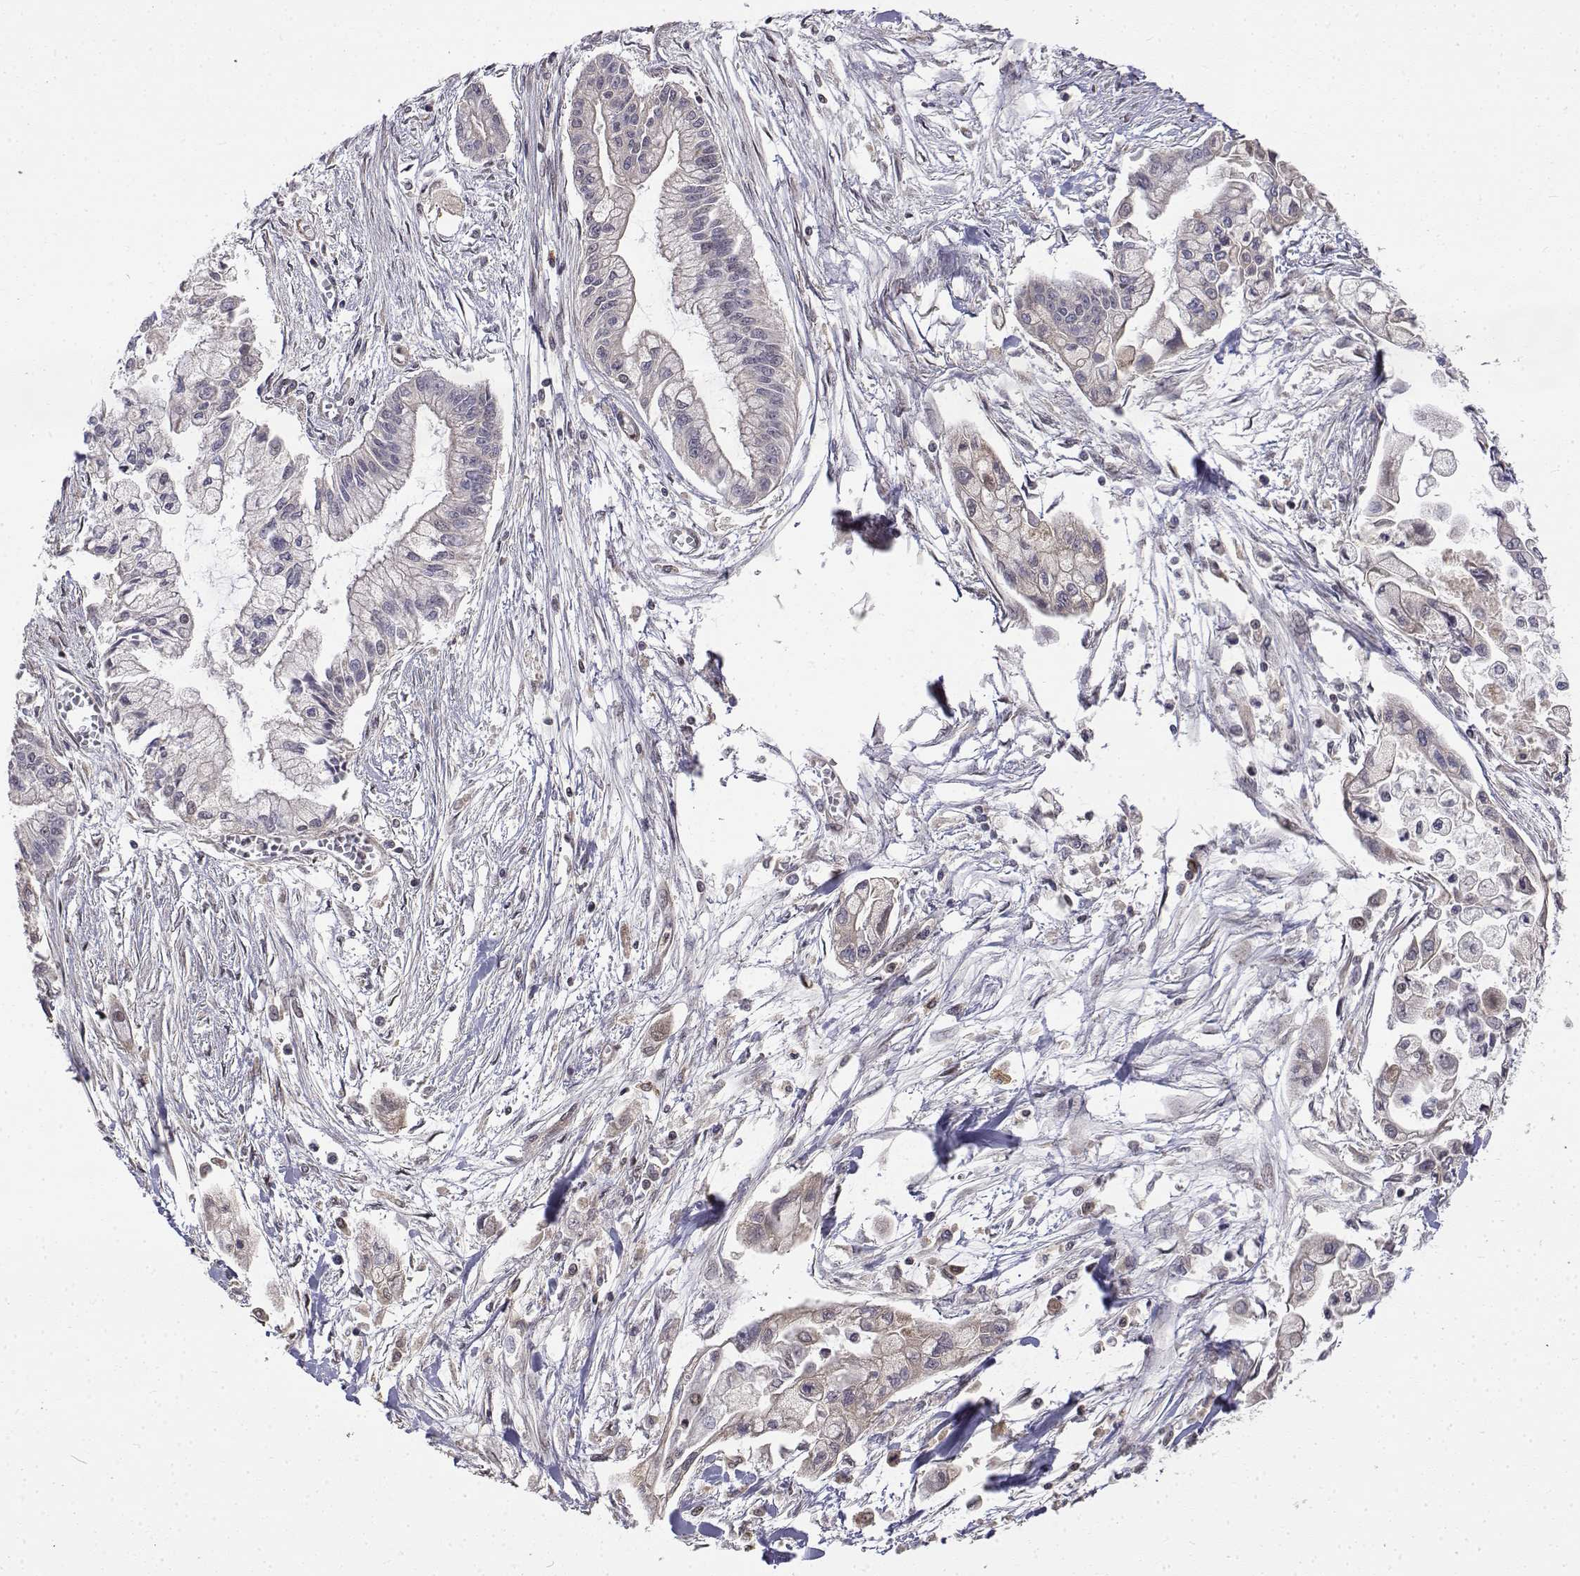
{"staining": {"intensity": "negative", "quantity": "none", "location": "none"}, "tissue": "pancreatic cancer", "cell_type": "Tumor cells", "image_type": "cancer", "snomed": [{"axis": "morphology", "description": "Adenocarcinoma, NOS"}, {"axis": "topography", "description": "Pancreas"}], "caption": "Micrograph shows no protein positivity in tumor cells of pancreatic adenocarcinoma tissue.", "gene": "ITGA7", "patient": {"sex": "male", "age": 54}}